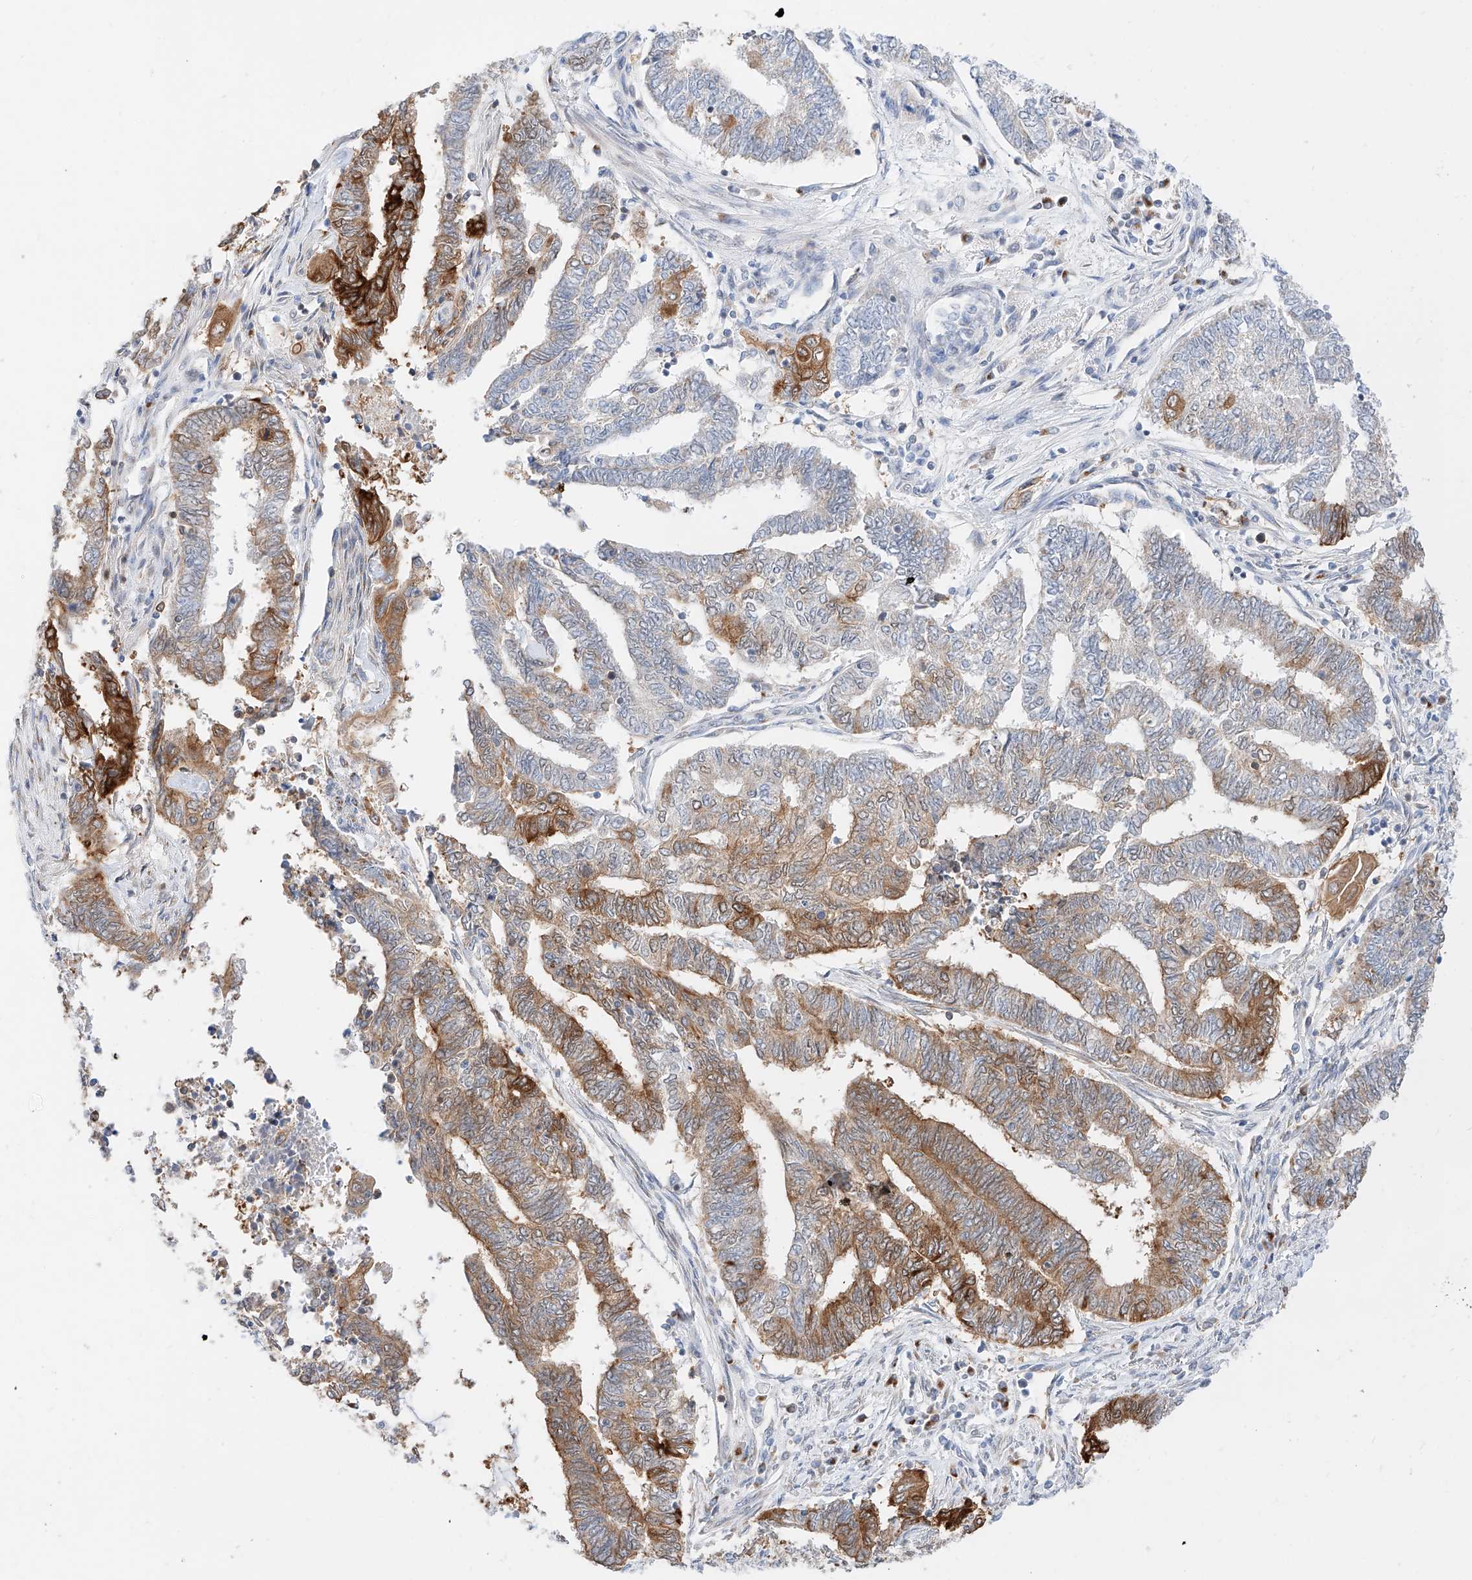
{"staining": {"intensity": "moderate", "quantity": "25%-75%", "location": "cytoplasmic/membranous"}, "tissue": "endometrial cancer", "cell_type": "Tumor cells", "image_type": "cancer", "snomed": [{"axis": "morphology", "description": "Adenocarcinoma, NOS"}, {"axis": "topography", "description": "Uterus"}, {"axis": "topography", "description": "Endometrium"}], "caption": "Tumor cells reveal medium levels of moderate cytoplasmic/membranous expression in approximately 25%-75% of cells in human adenocarcinoma (endometrial).", "gene": "CARMIL1", "patient": {"sex": "female", "age": 70}}